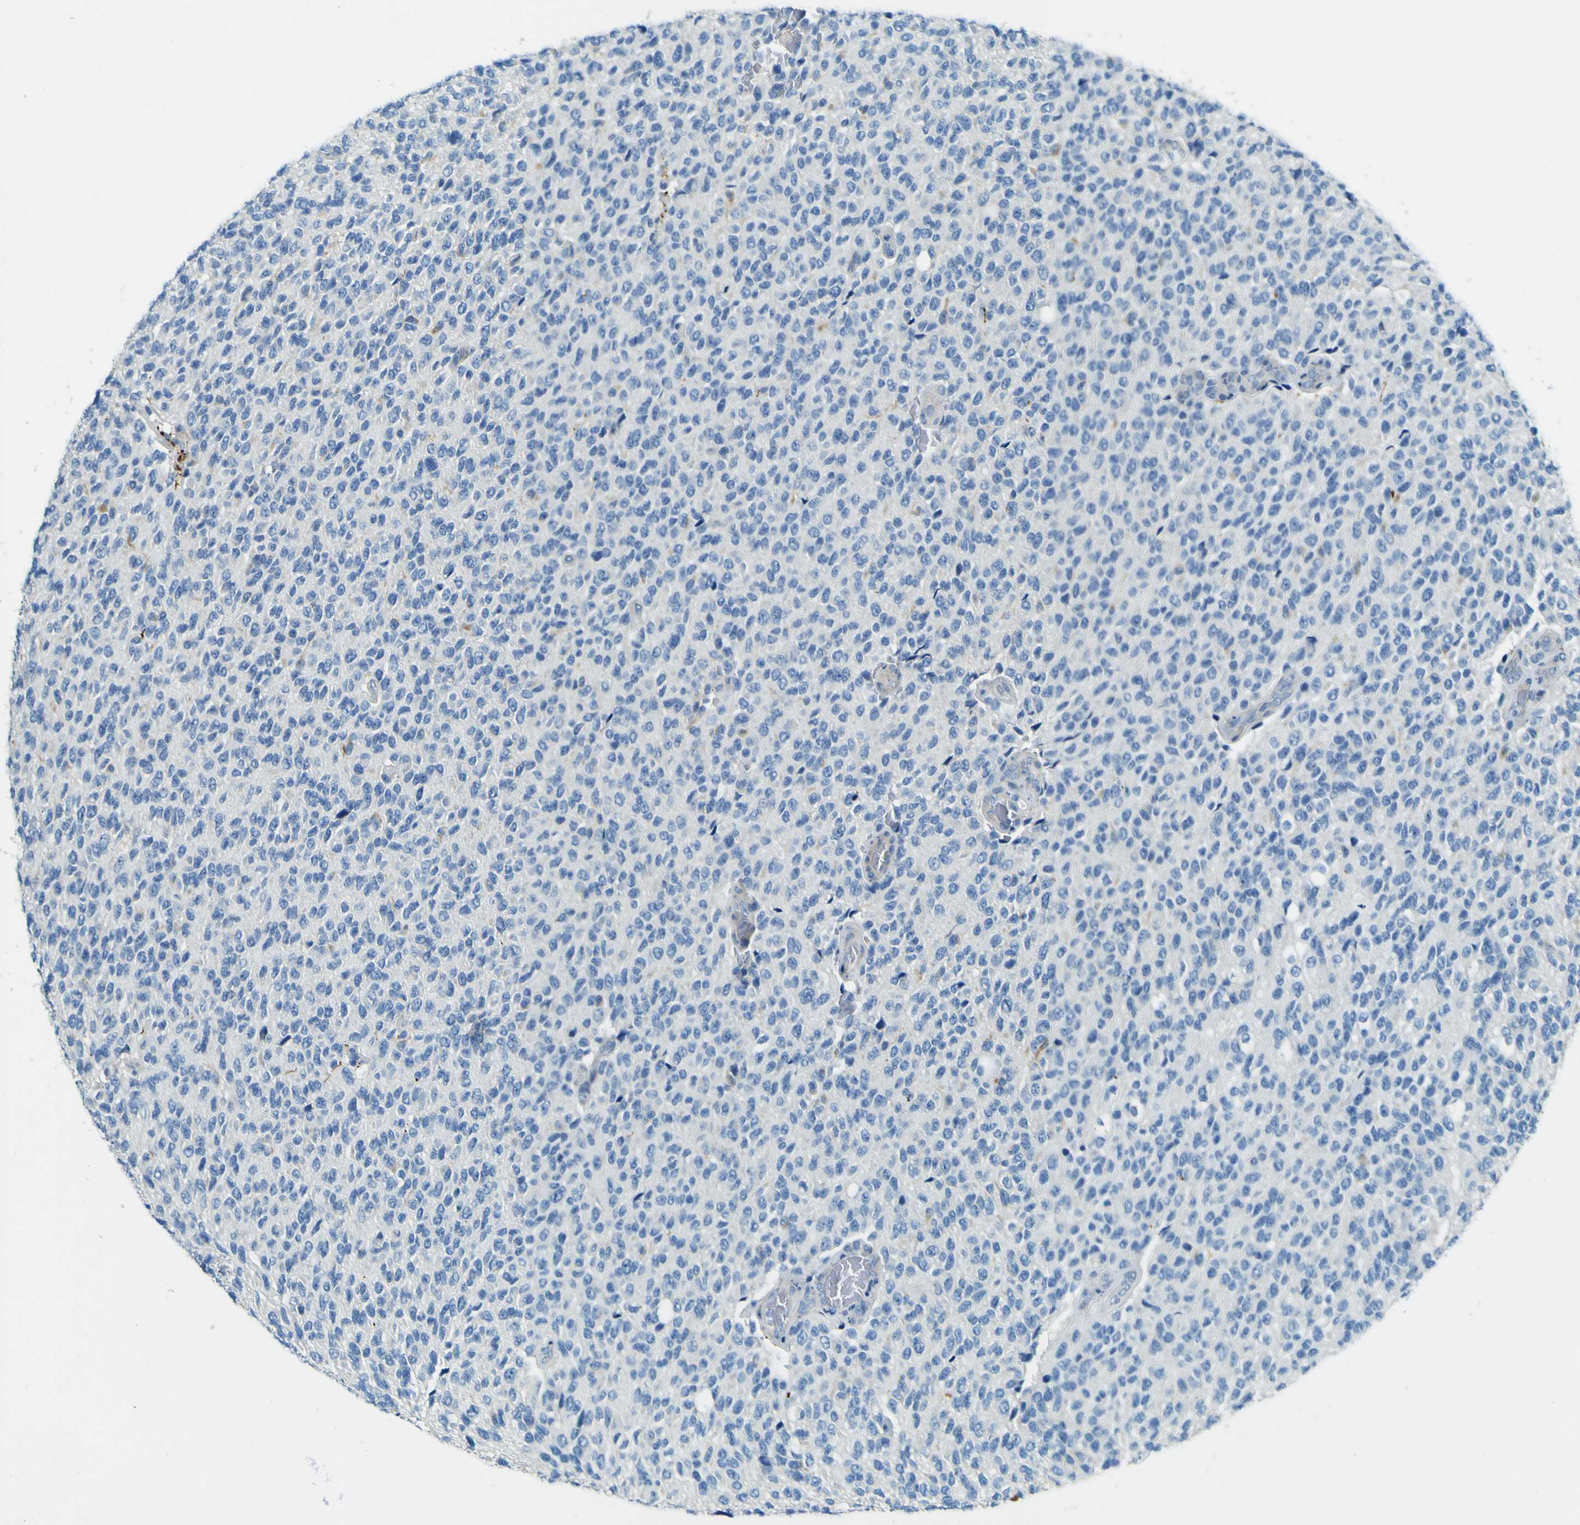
{"staining": {"intensity": "negative", "quantity": "none", "location": "none"}, "tissue": "glioma", "cell_type": "Tumor cells", "image_type": "cancer", "snomed": [{"axis": "morphology", "description": "Glioma, malignant, High grade"}, {"axis": "topography", "description": "pancreas cauda"}], "caption": "DAB (3,3'-diaminobenzidine) immunohistochemical staining of high-grade glioma (malignant) displays no significant positivity in tumor cells.", "gene": "SORCS1", "patient": {"sex": "male", "age": 60}}